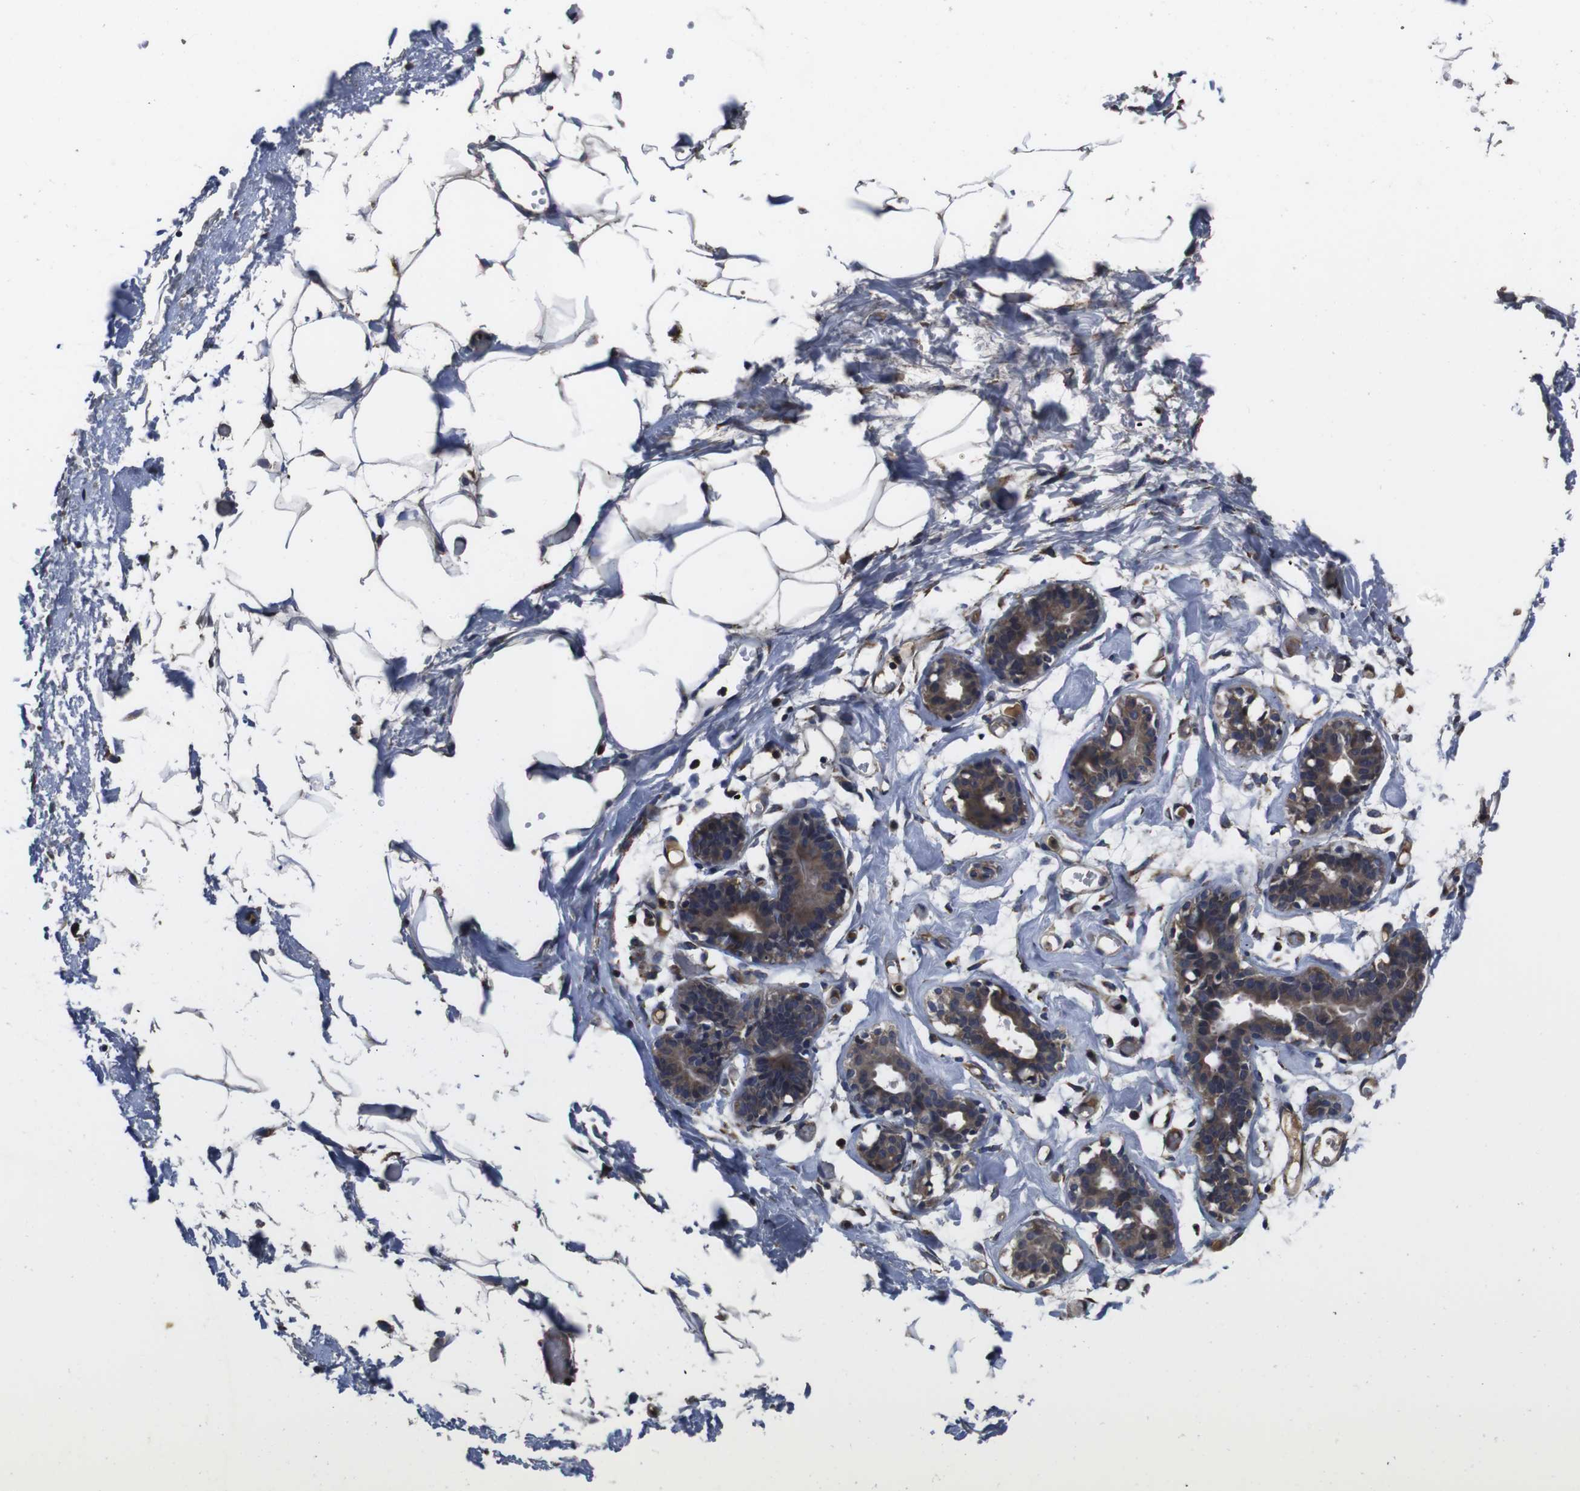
{"staining": {"intensity": "negative", "quantity": "none", "location": "none"}, "tissue": "adipose tissue", "cell_type": "Adipocytes", "image_type": "normal", "snomed": [{"axis": "morphology", "description": "Normal tissue, NOS"}, {"axis": "topography", "description": "Breast"}, {"axis": "topography", "description": "Adipose tissue"}], "caption": "Unremarkable adipose tissue was stained to show a protein in brown. There is no significant positivity in adipocytes.", "gene": "CXCL11", "patient": {"sex": "female", "age": 25}}